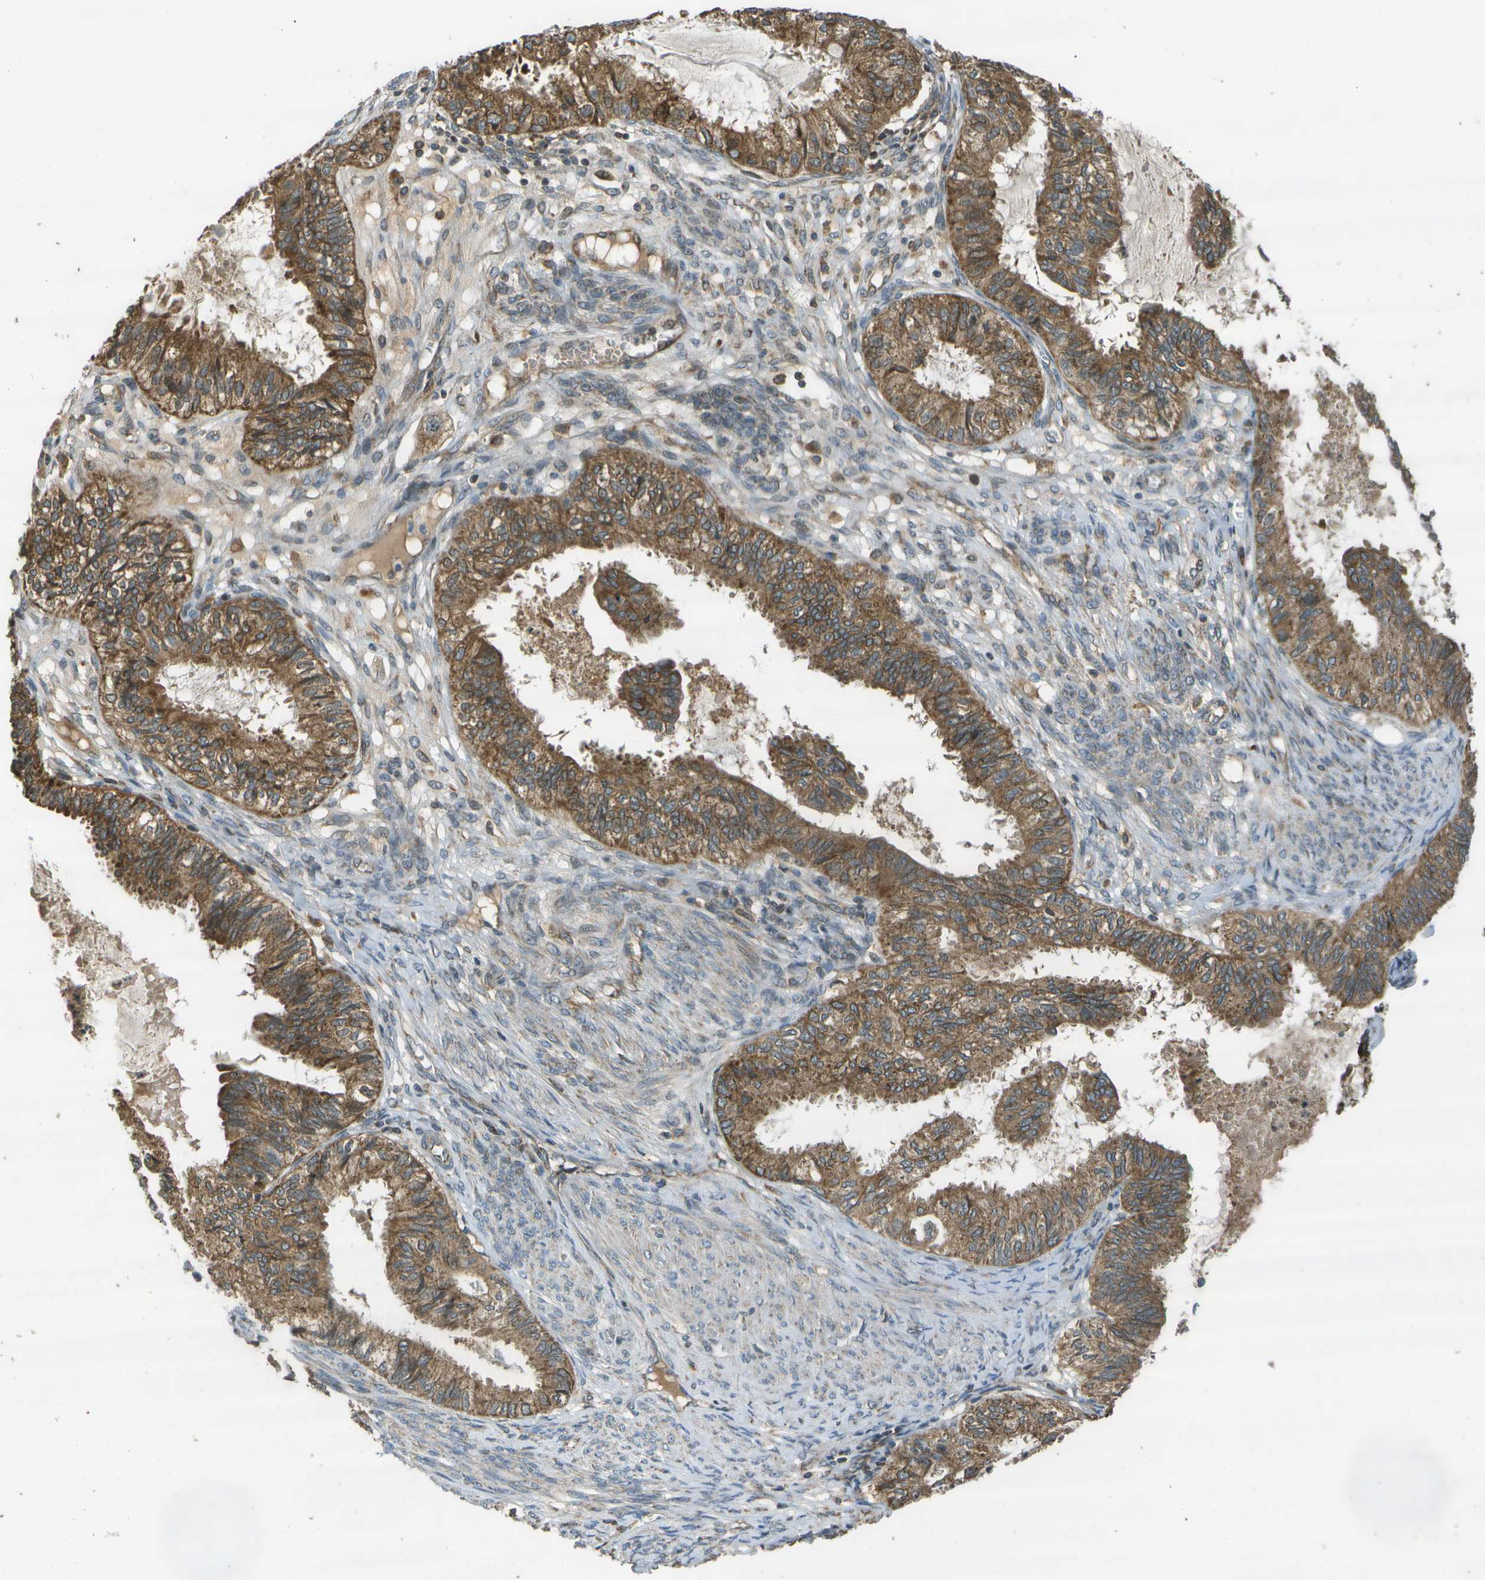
{"staining": {"intensity": "moderate", "quantity": ">75%", "location": "cytoplasmic/membranous"}, "tissue": "cervical cancer", "cell_type": "Tumor cells", "image_type": "cancer", "snomed": [{"axis": "morphology", "description": "Normal tissue, NOS"}, {"axis": "morphology", "description": "Adenocarcinoma, NOS"}, {"axis": "topography", "description": "Cervix"}, {"axis": "topography", "description": "Endometrium"}], "caption": "A photomicrograph showing moderate cytoplasmic/membranous expression in approximately >75% of tumor cells in cervical adenocarcinoma, as visualized by brown immunohistochemical staining.", "gene": "HFE", "patient": {"sex": "female", "age": 86}}